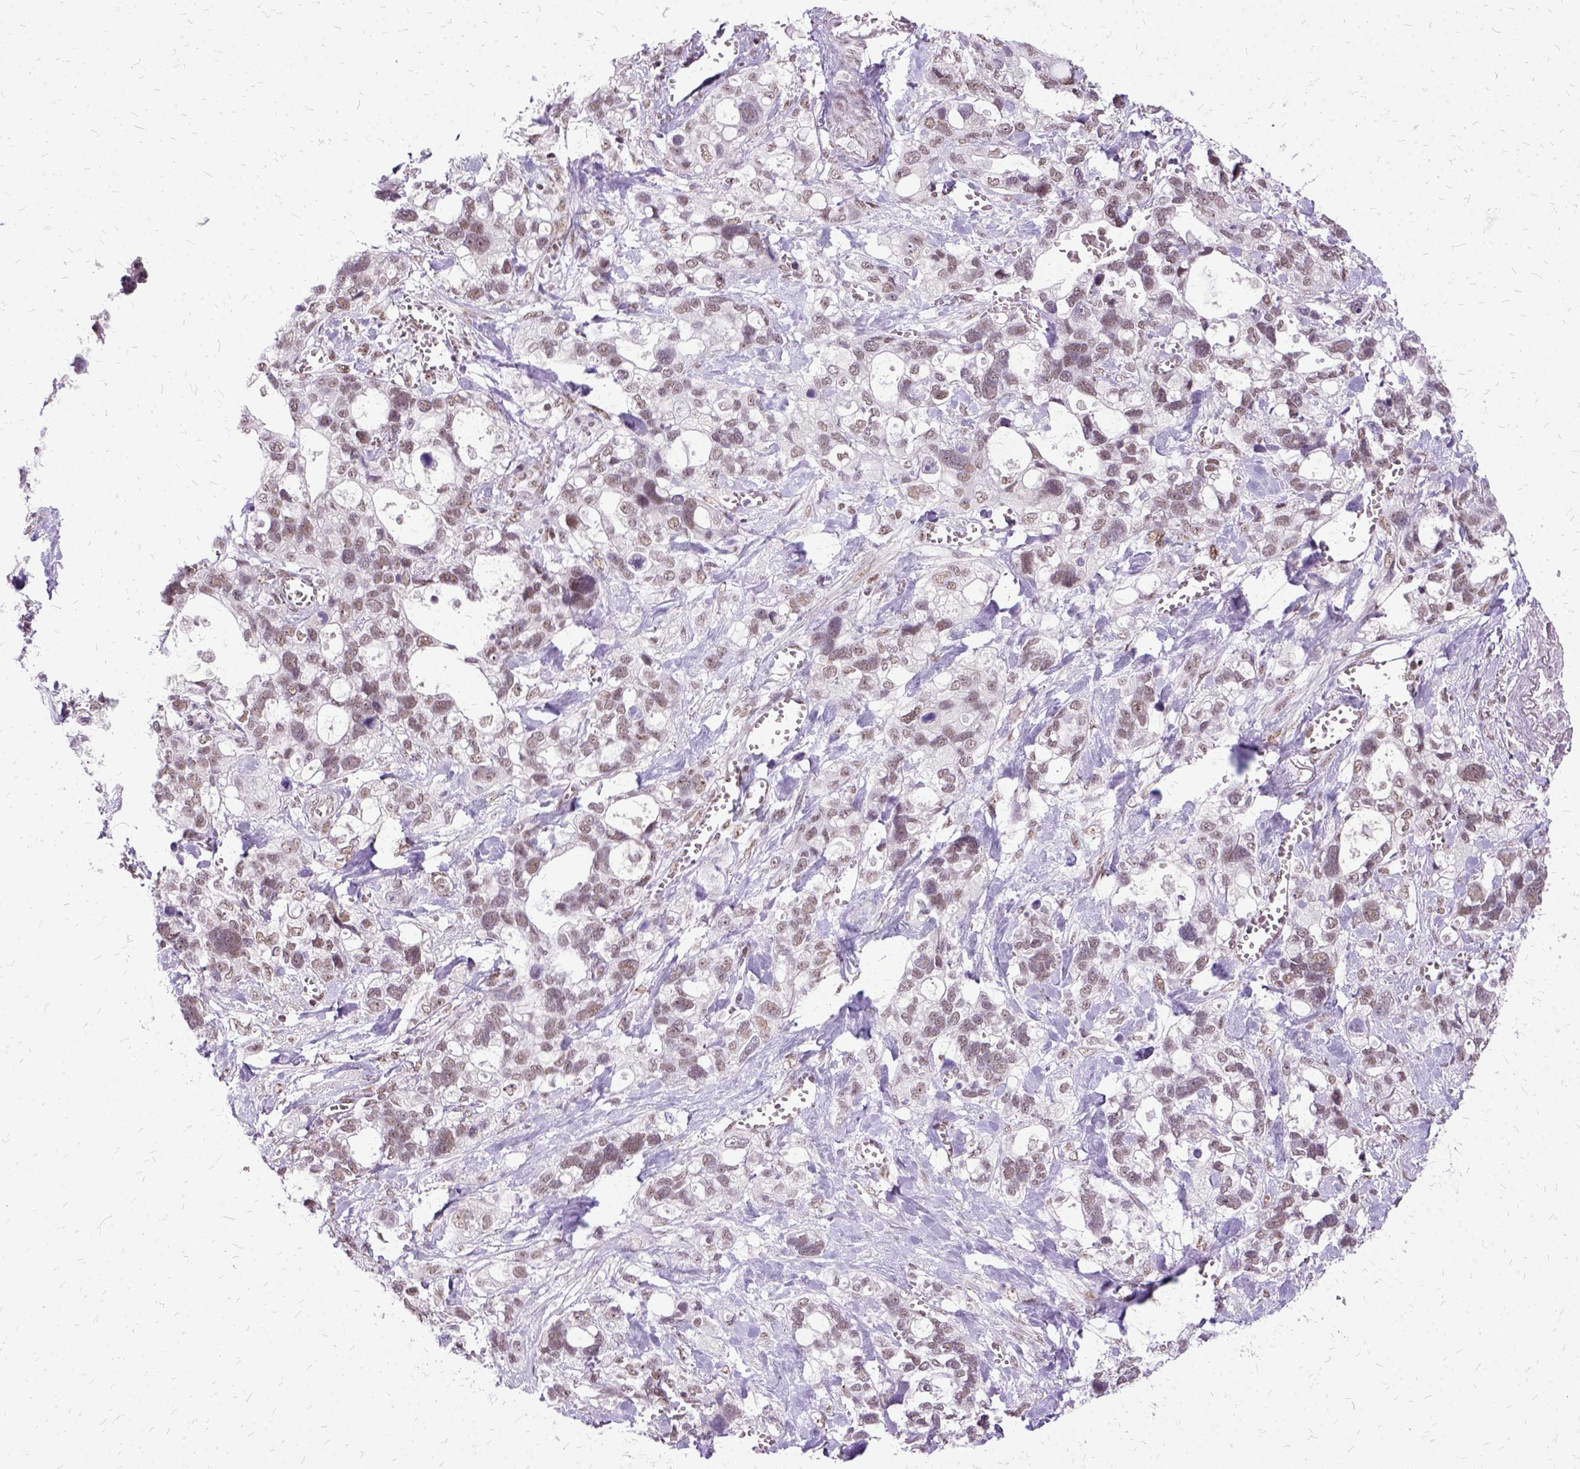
{"staining": {"intensity": "moderate", "quantity": ">75%", "location": "nuclear"}, "tissue": "stomach cancer", "cell_type": "Tumor cells", "image_type": "cancer", "snomed": [{"axis": "morphology", "description": "Adenocarcinoma, NOS"}, {"axis": "topography", "description": "Stomach, upper"}], "caption": "Moderate nuclear positivity is identified in about >75% of tumor cells in stomach cancer.", "gene": "SETD1A", "patient": {"sex": "female", "age": 81}}